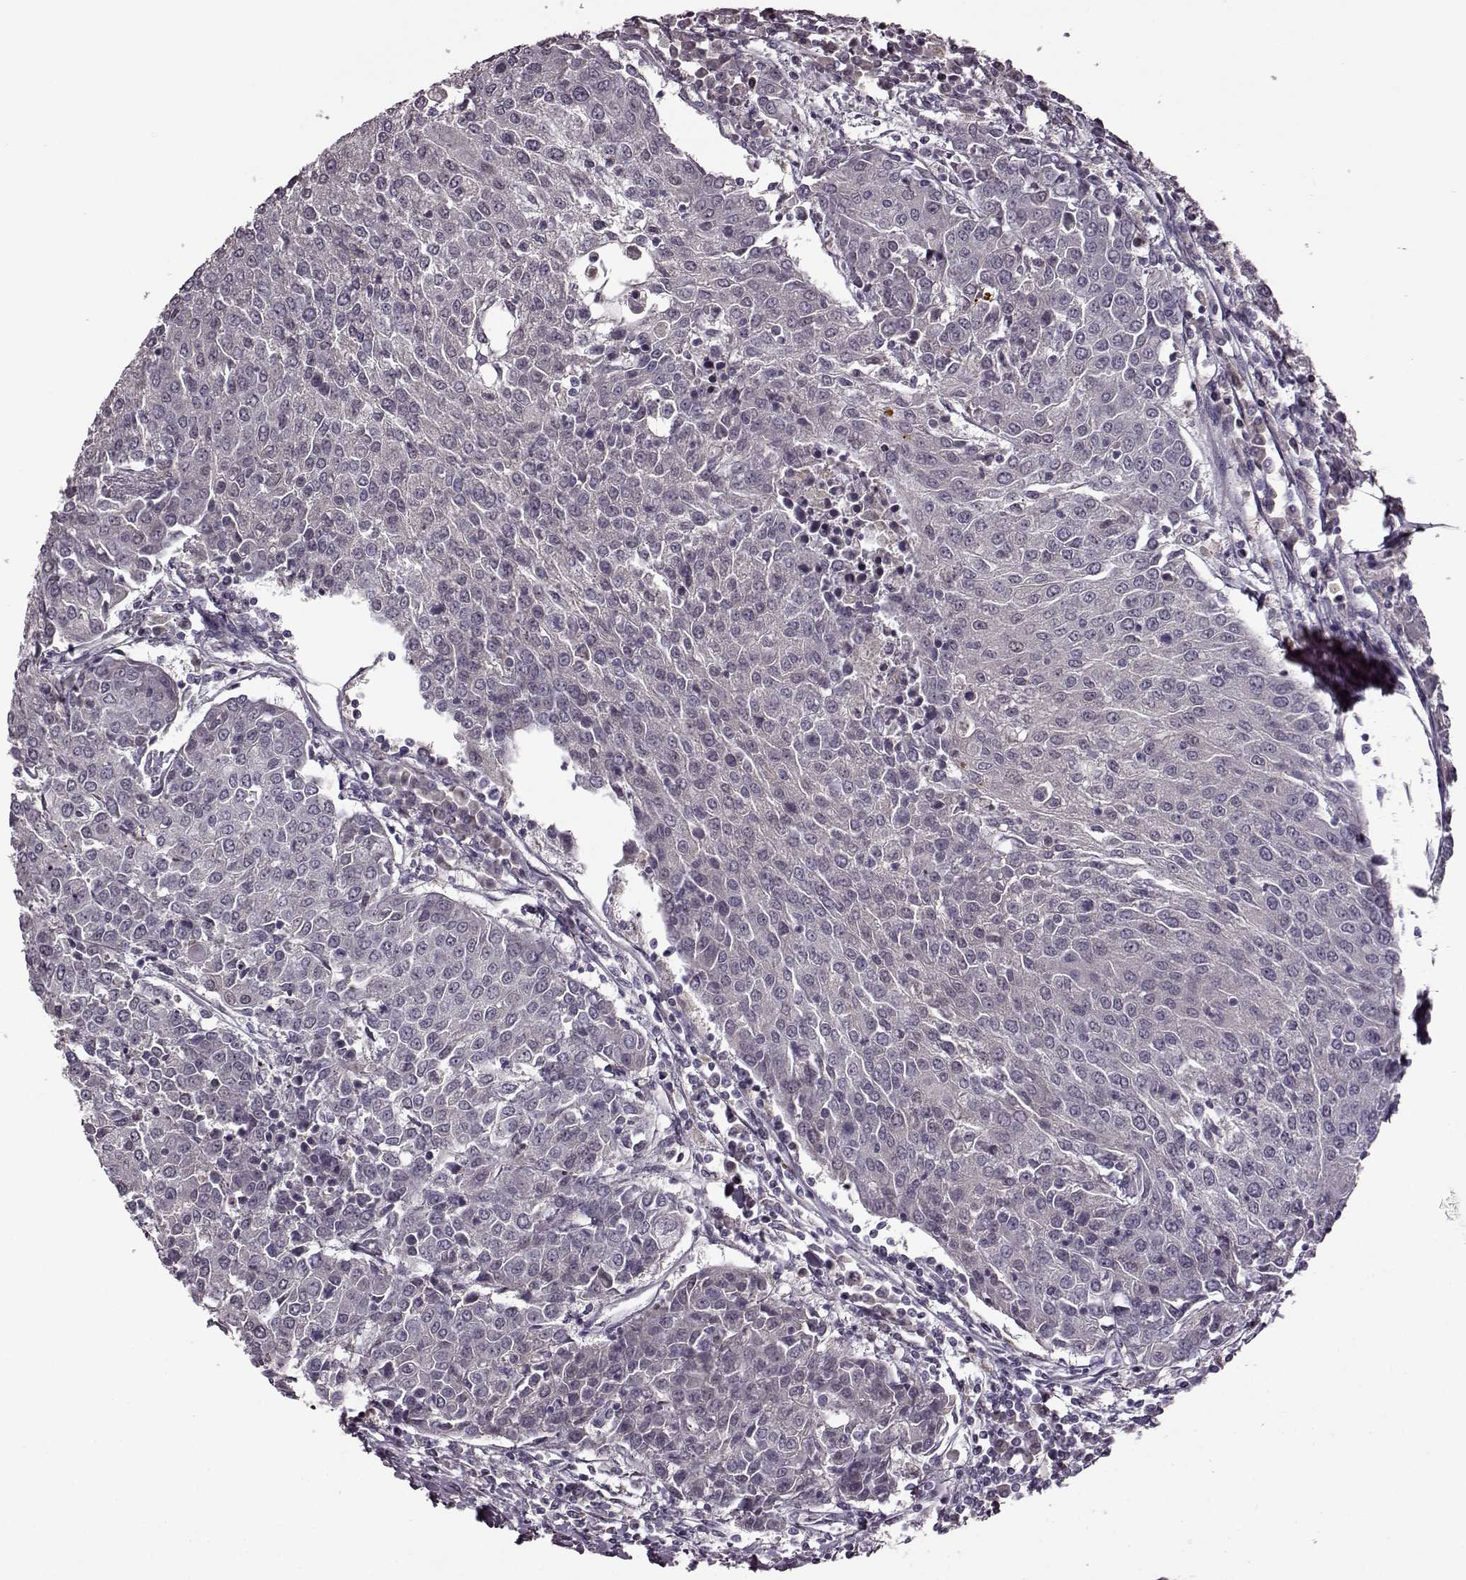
{"staining": {"intensity": "negative", "quantity": "none", "location": "none"}, "tissue": "urothelial cancer", "cell_type": "Tumor cells", "image_type": "cancer", "snomed": [{"axis": "morphology", "description": "Urothelial carcinoma, High grade"}, {"axis": "topography", "description": "Urinary bladder"}], "caption": "A micrograph of high-grade urothelial carcinoma stained for a protein exhibits no brown staining in tumor cells.", "gene": "CNGA3", "patient": {"sex": "female", "age": 85}}